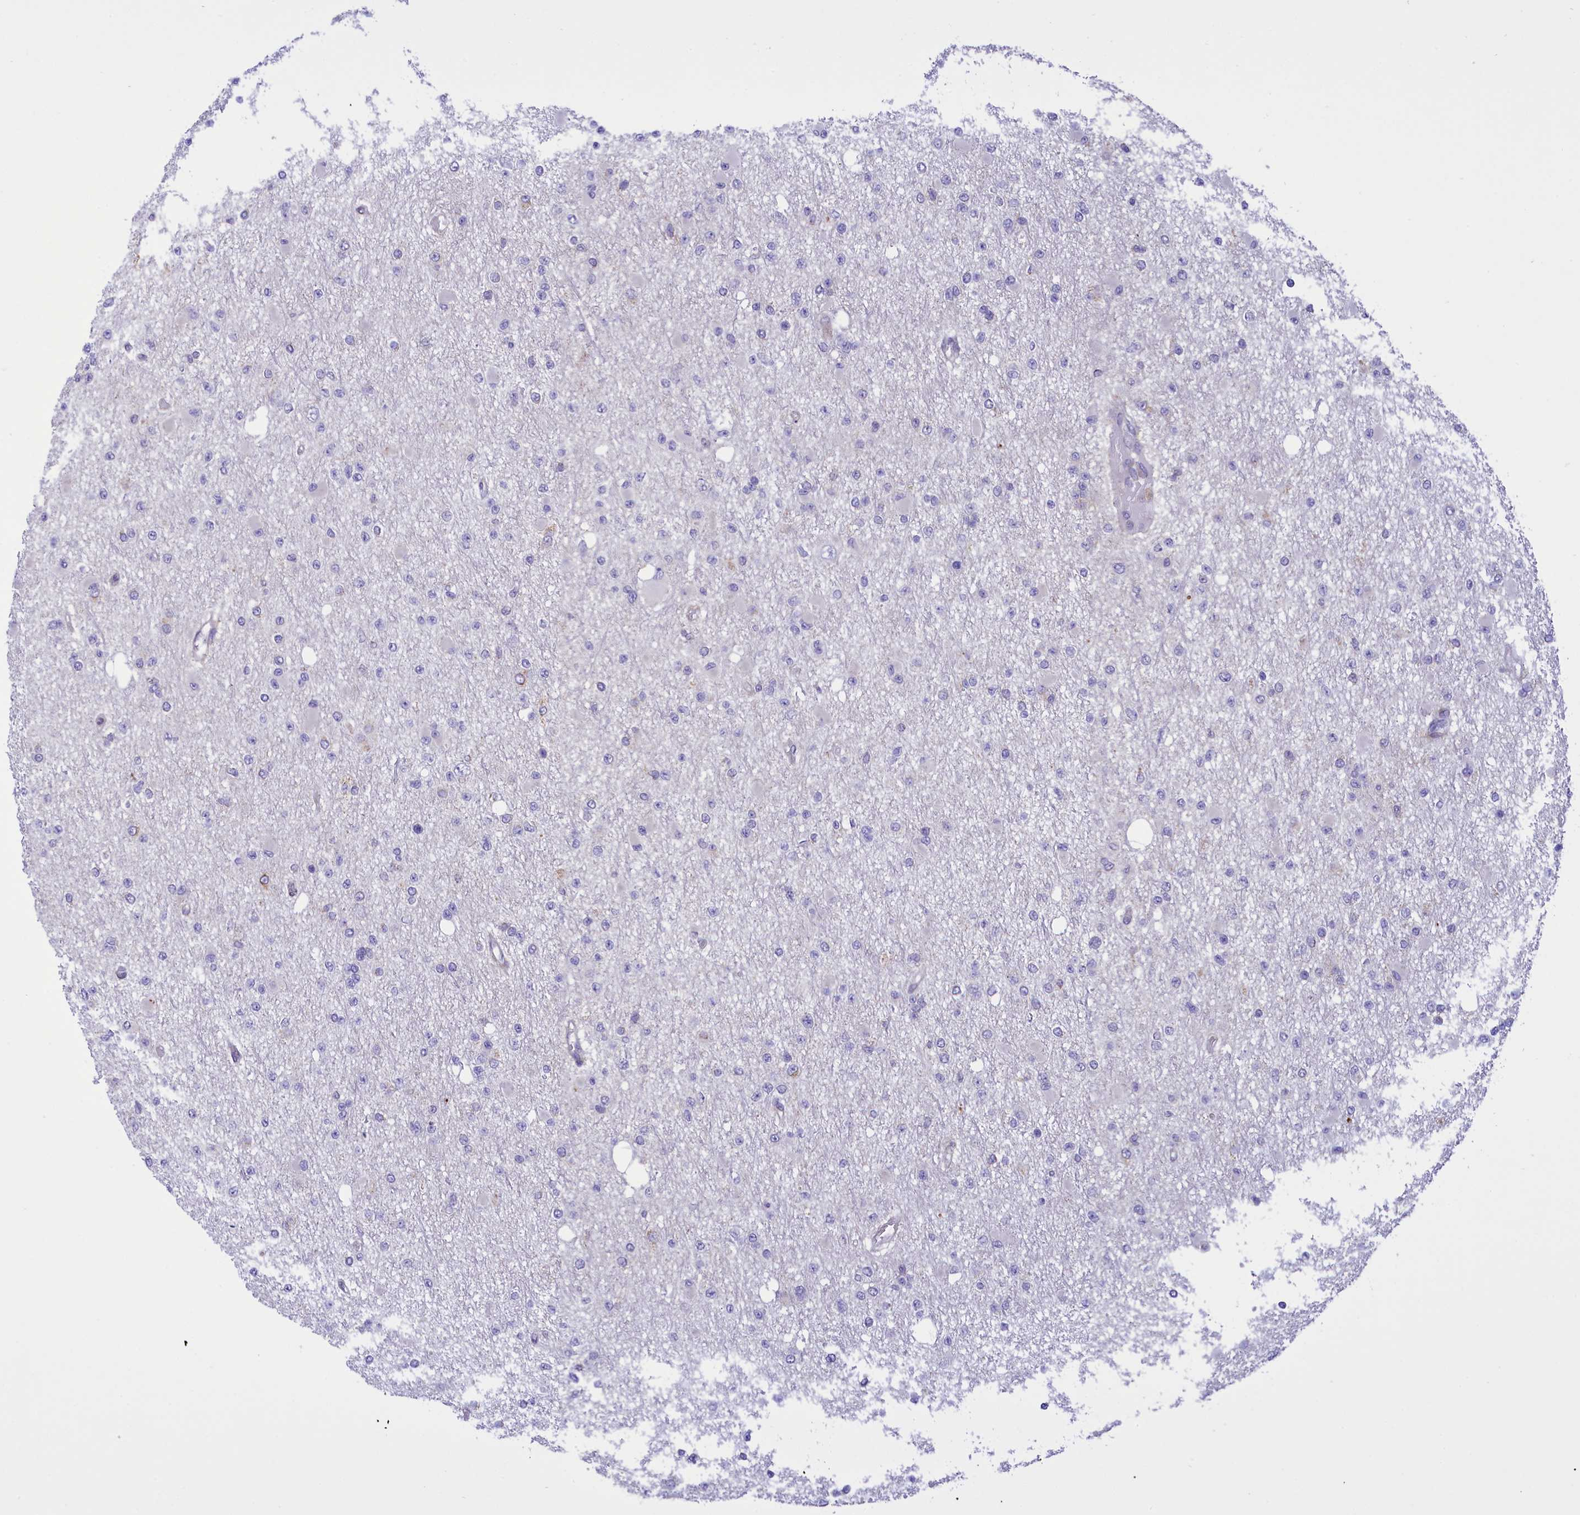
{"staining": {"intensity": "negative", "quantity": "none", "location": "none"}, "tissue": "glioma", "cell_type": "Tumor cells", "image_type": "cancer", "snomed": [{"axis": "morphology", "description": "Glioma, malignant, Low grade"}, {"axis": "topography", "description": "Brain"}], "caption": "Micrograph shows no significant protein staining in tumor cells of low-grade glioma (malignant).", "gene": "CORO7-PAM16", "patient": {"sex": "female", "age": 22}}